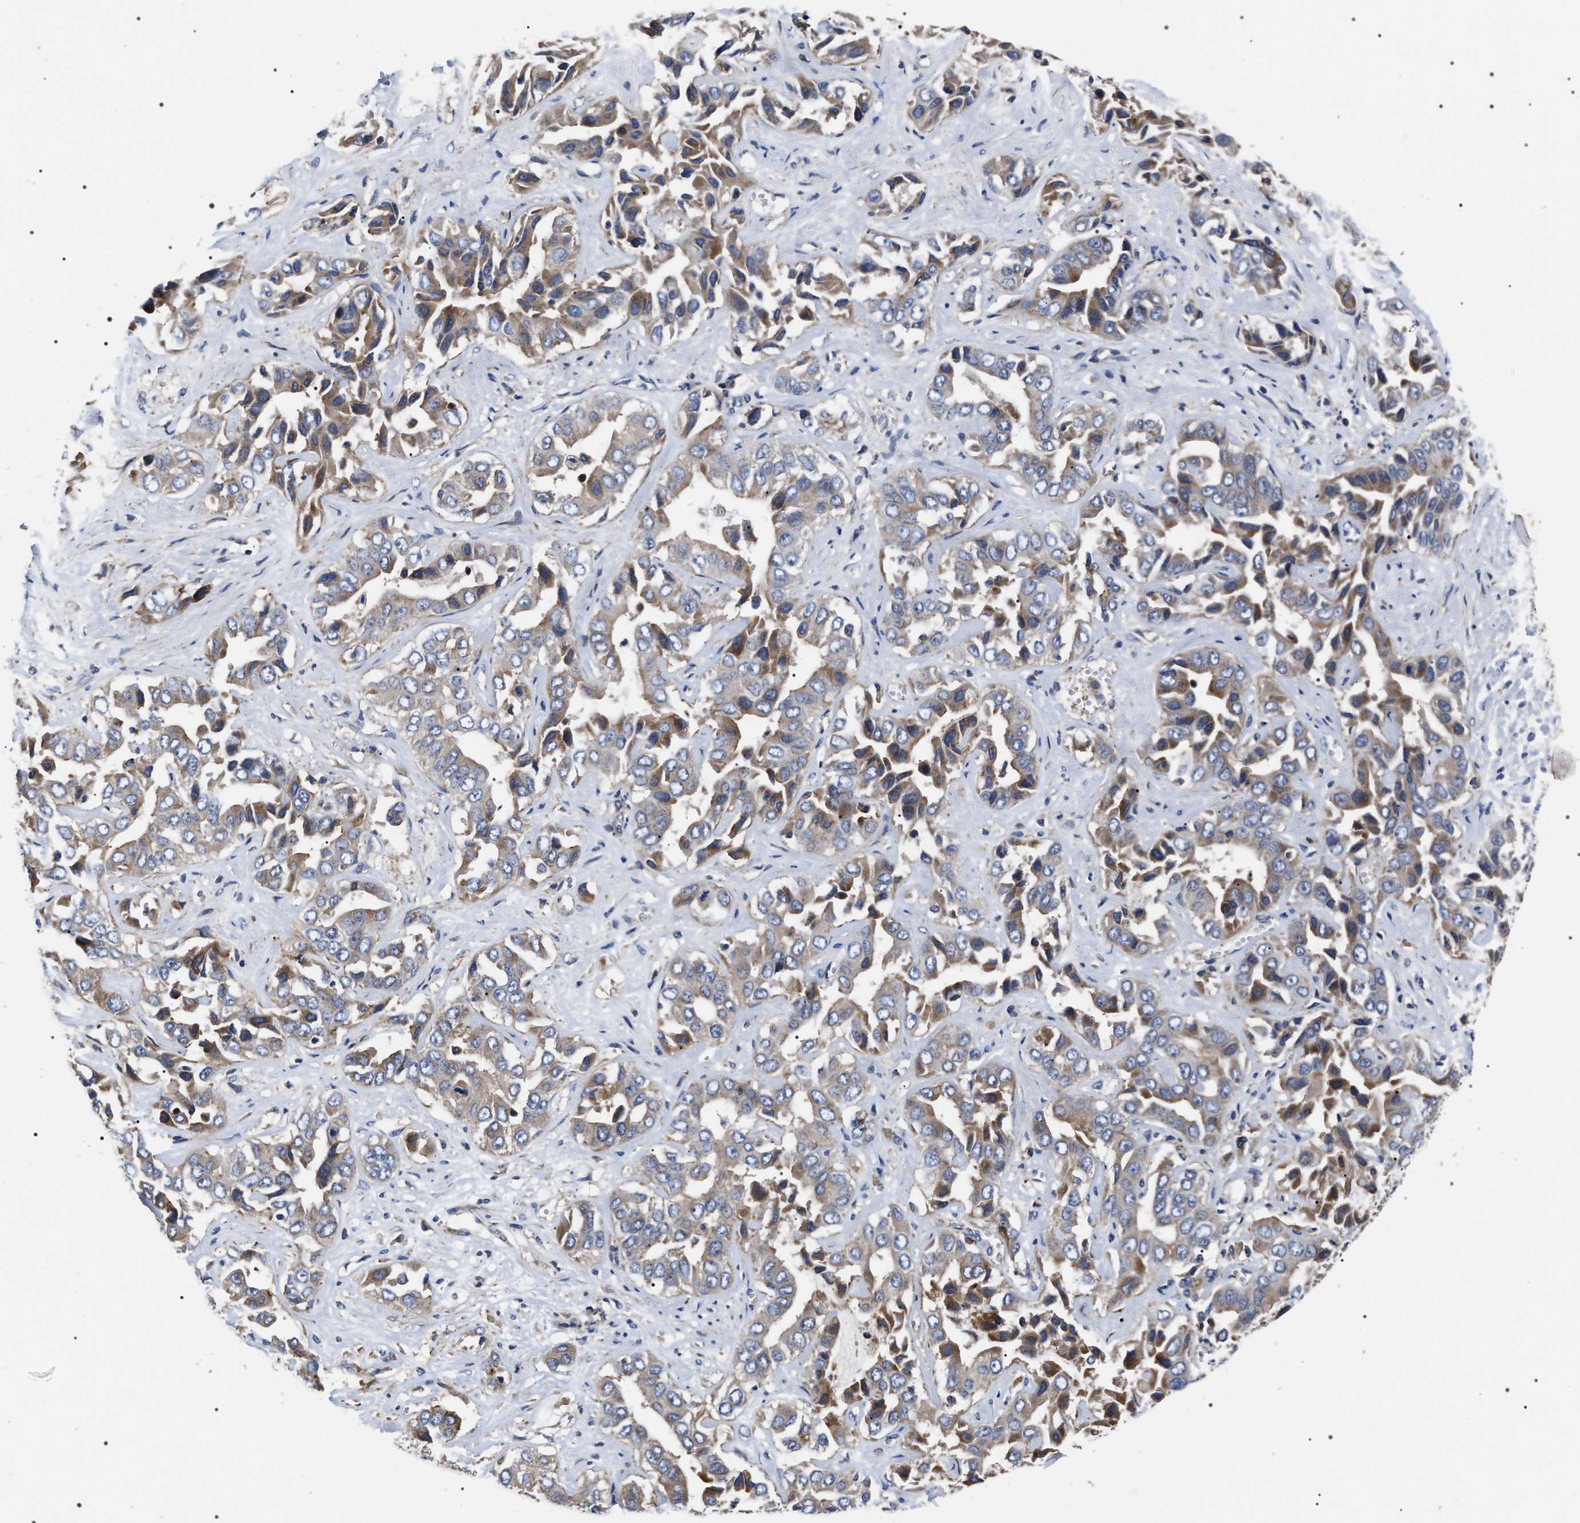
{"staining": {"intensity": "moderate", "quantity": ">75%", "location": "cytoplasmic/membranous"}, "tissue": "liver cancer", "cell_type": "Tumor cells", "image_type": "cancer", "snomed": [{"axis": "morphology", "description": "Cholangiocarcinoma"}, {"axis": "topography", "description": "Liver"}], "caption": "The histopathology image exhibits a brown stain indicating the presence of a protein in the cytoplasmic/membranous of tumor cells in cholangiocarcinoma (liver).", "gene": "MIS18A", "patient": {"sex": "female", "age": 52}}